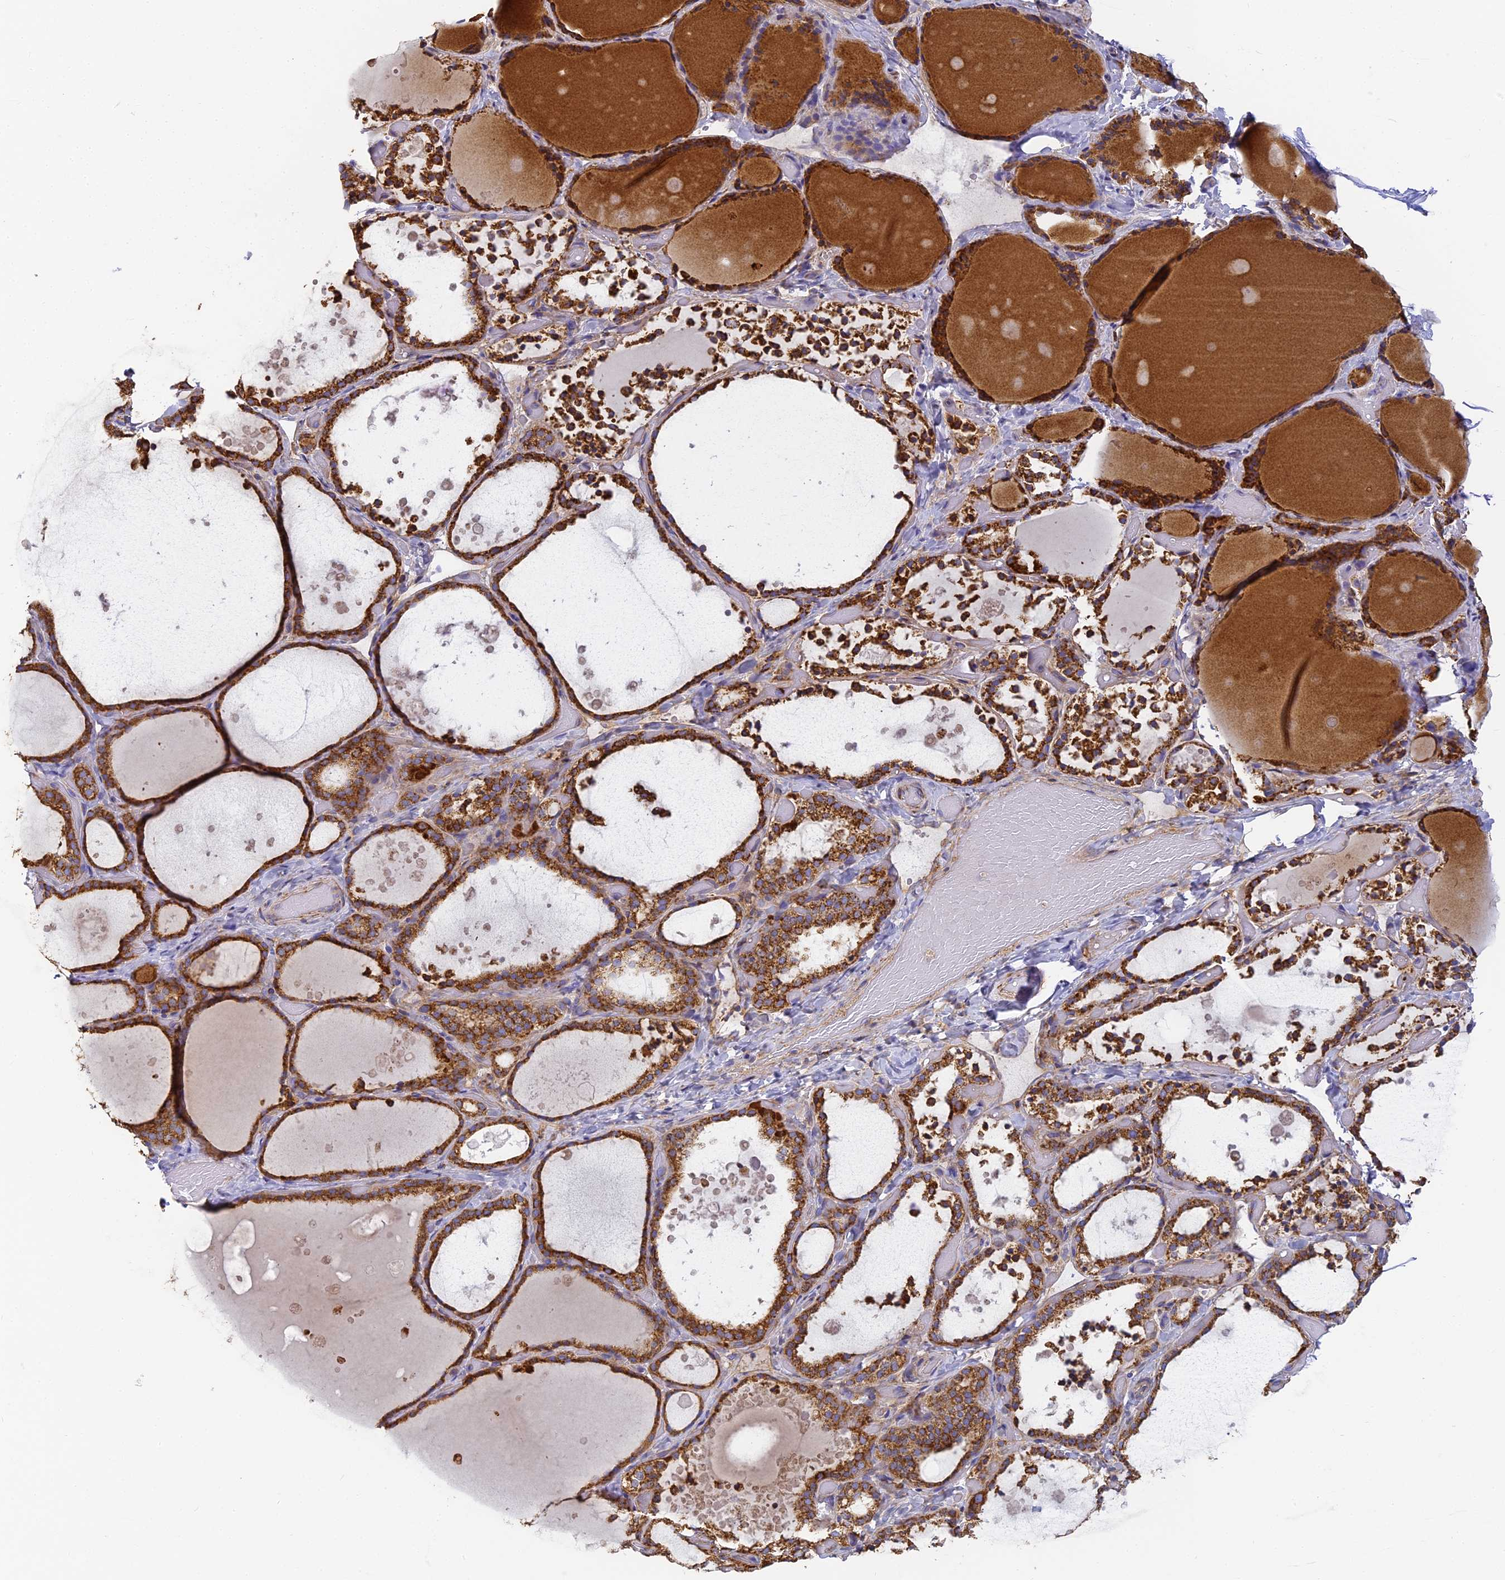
{"staining": {"intensity": "strong", "quantity": ">75%", "location": "cytoplasmic/membranous"}, "tissue": "thyroid gland", "cell_type": "Glandular cells", "image_type": "normal", "snomed": [{"axis": "morphology", "description": "Normal tissue, NOS"}, {"axis": "topography", "description": "Thyroid gland"}], "caption": "Protein analysis of unremarkable thyroid gland reveals strong cytoplasmic/membranous positivity in approximately >75% of glandular cells.", "gene": "COX6C", "patient": {"sex": "female", "age": 44}}